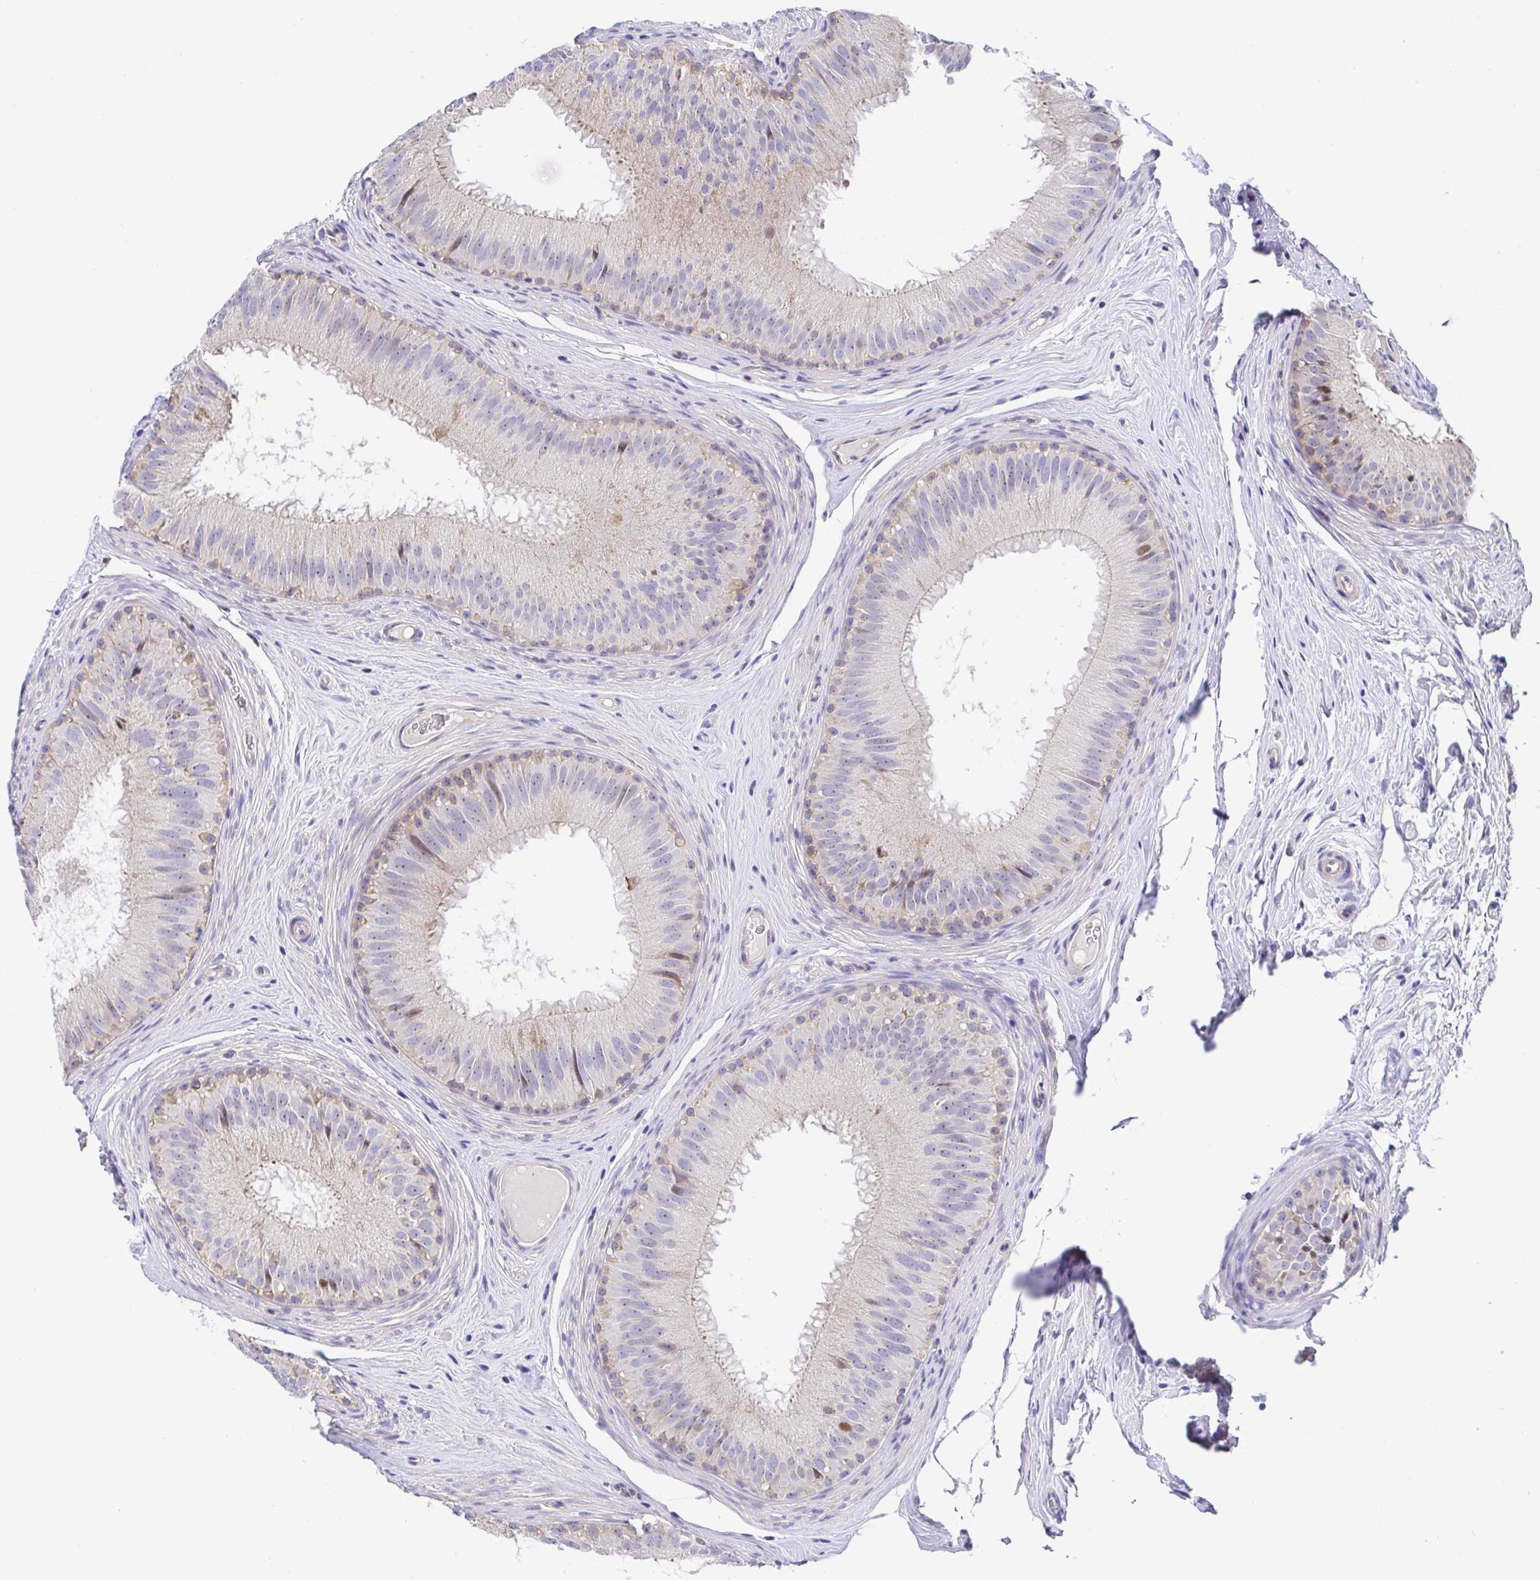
{"staining": {"intensity": "weak", "quantity": "<25%", "location": "cytoplasmic/membranous"}, "tissue": "epididymis", "cell_type": "Glandular cells", "image_type": "normal", "snomed": [{"axis": "morphology", "description": "Normal tissue, NOS"}, {"axis": "topography", "description": "Epididymis"}], "caption": "Glandular cells are negative for brown protein staining in benign epididymis. The staining is performed using DAB brown chromogen with nuclei counter-stained in using hematoxylin.", "gene": "TIMELESS", "patient": {"sex": "male", "age": 44}}